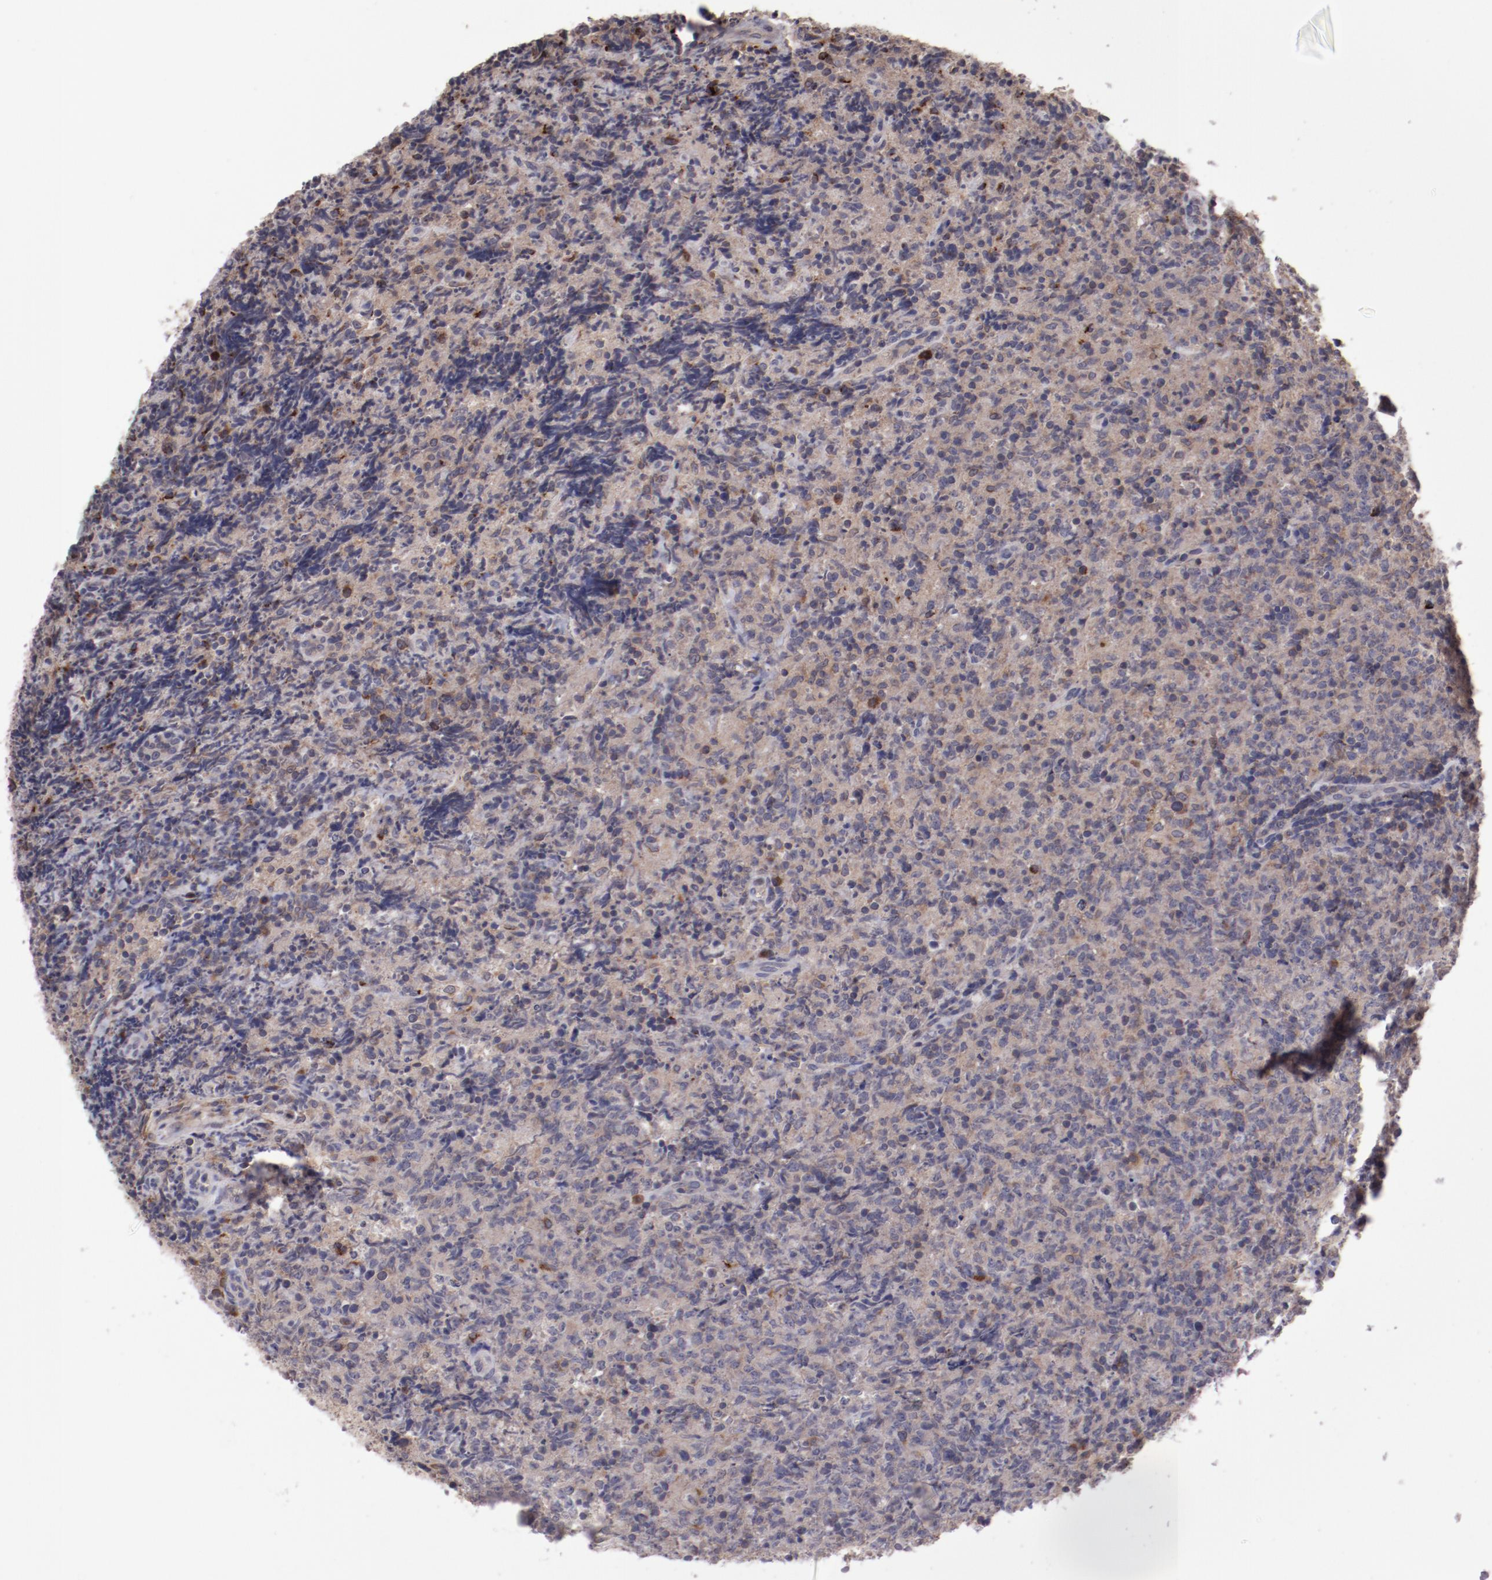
{"staining": {"intensity": "moderate", "quantity": ">75%", "location": "cytoplasmic/membranous"}, "tissue": "lymphoma", "cell_type": "Tumor cells", "image_type": "cancer", "snomed": [{"axis": "morphology", "description": "Malignant lymphoma, non-Hodgkin's type, High grade"}, {"axis": "topography", "description": "Tonsil"}], "caption": "Lymphoma was stained to show a protein in brown. There is medium levels of moderate cytoplasmic/membranous positivity in about >75% of tumor cells.", "gene": "IL12A", "patient": {"sex": "female", "age": 36}}